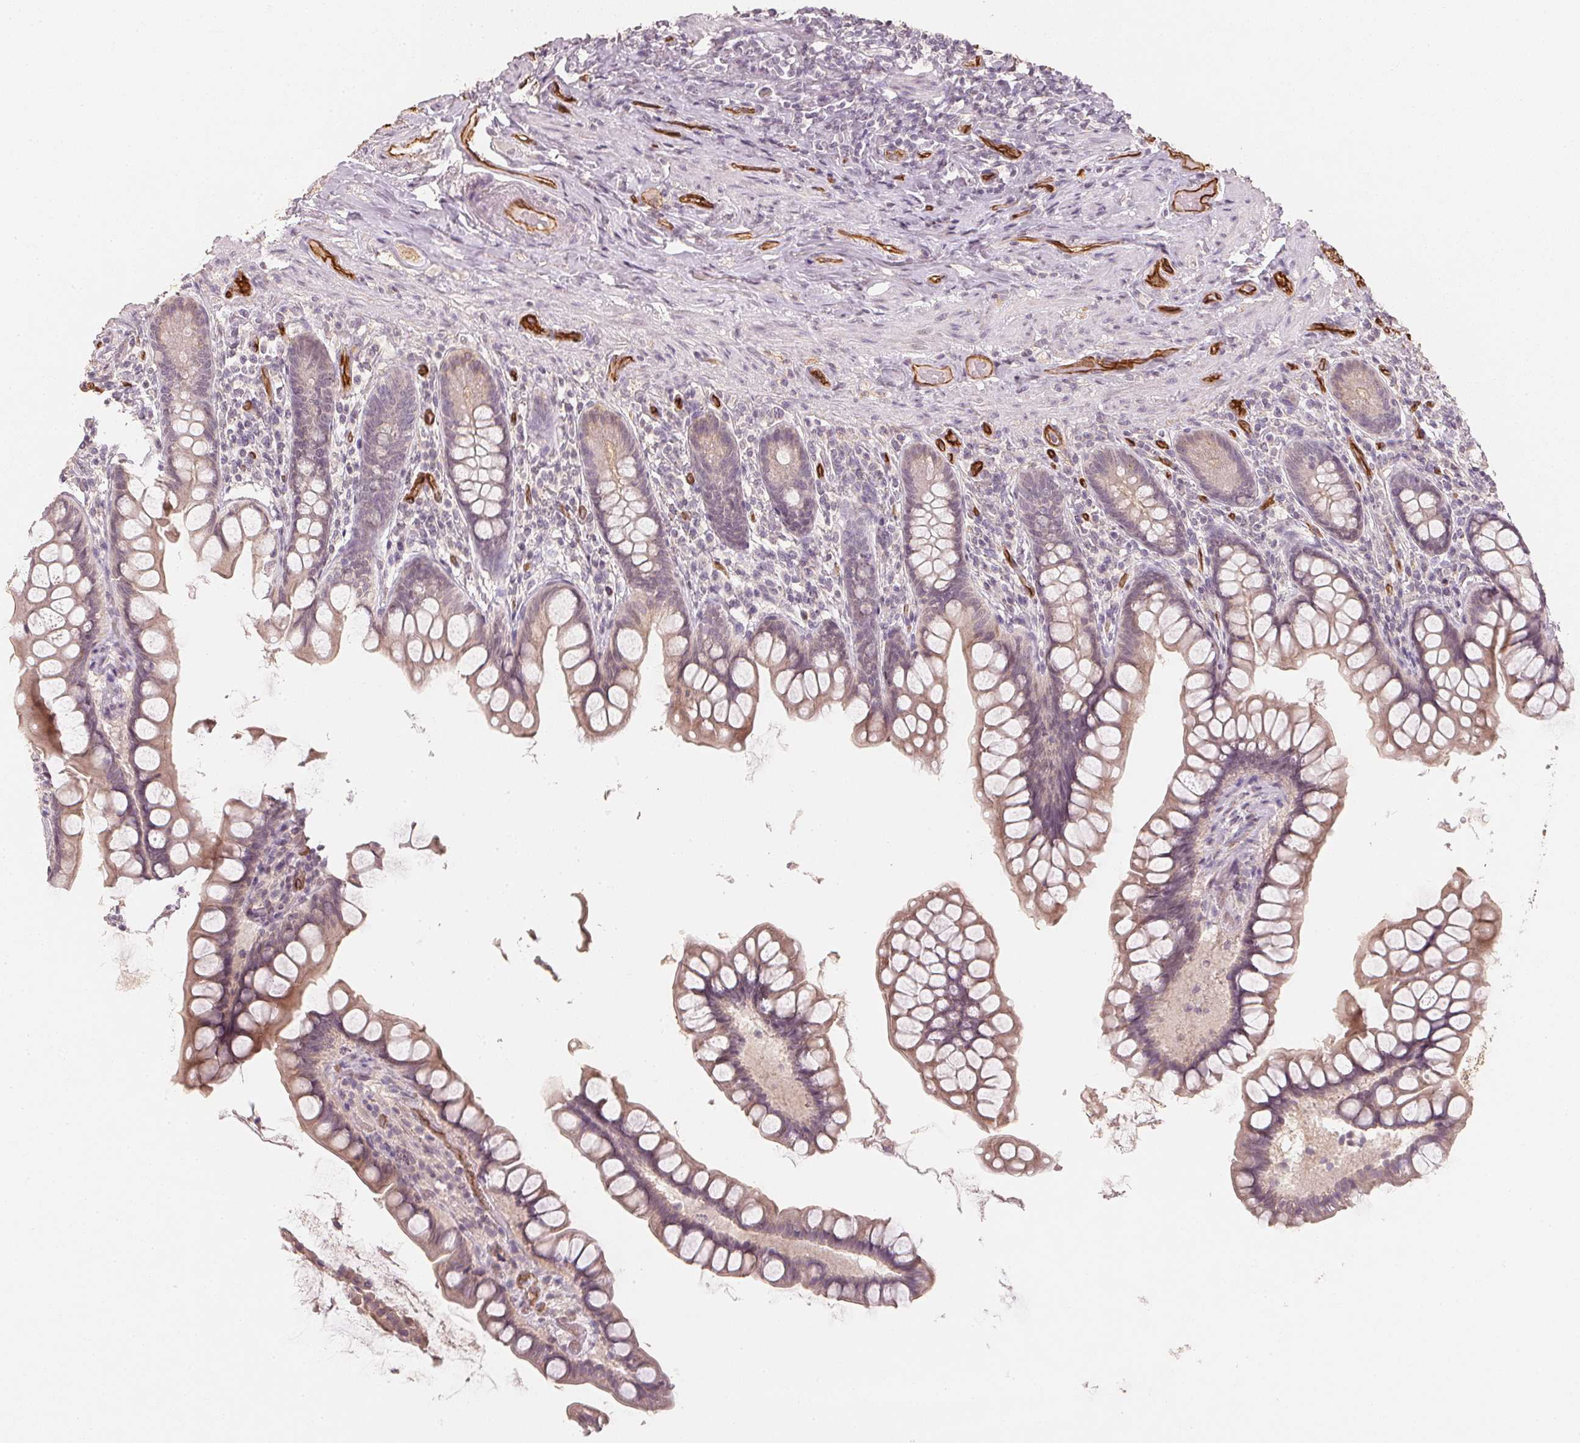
{"staining": {"intensity": "weak", "quantity": "25%-75%", "location": "cytoplasmic/membranous"}, "tissue": "small intestine", "cell_type": "Glandular cells", "image_type": "normal", "snomed": [{"axis": "morphology", "description": "Normal tissue, NOS"}, {"axis": "topography", "description": "Small intestine"}], "caption": "Immunohistochemistry (DAB) staining of normal human small intestine reveals weak cytoplasmic/membranous protein expression in approximately 25%-75% of glandular cells. The protein is stained brown, and the nuclei are stained in blue (DAB (3,3'-diaminobenzidine) IHC with brightfield microscopy, high magnification).", "gene": "CIB1", "patient": {"sex": "male", "age": 70}}